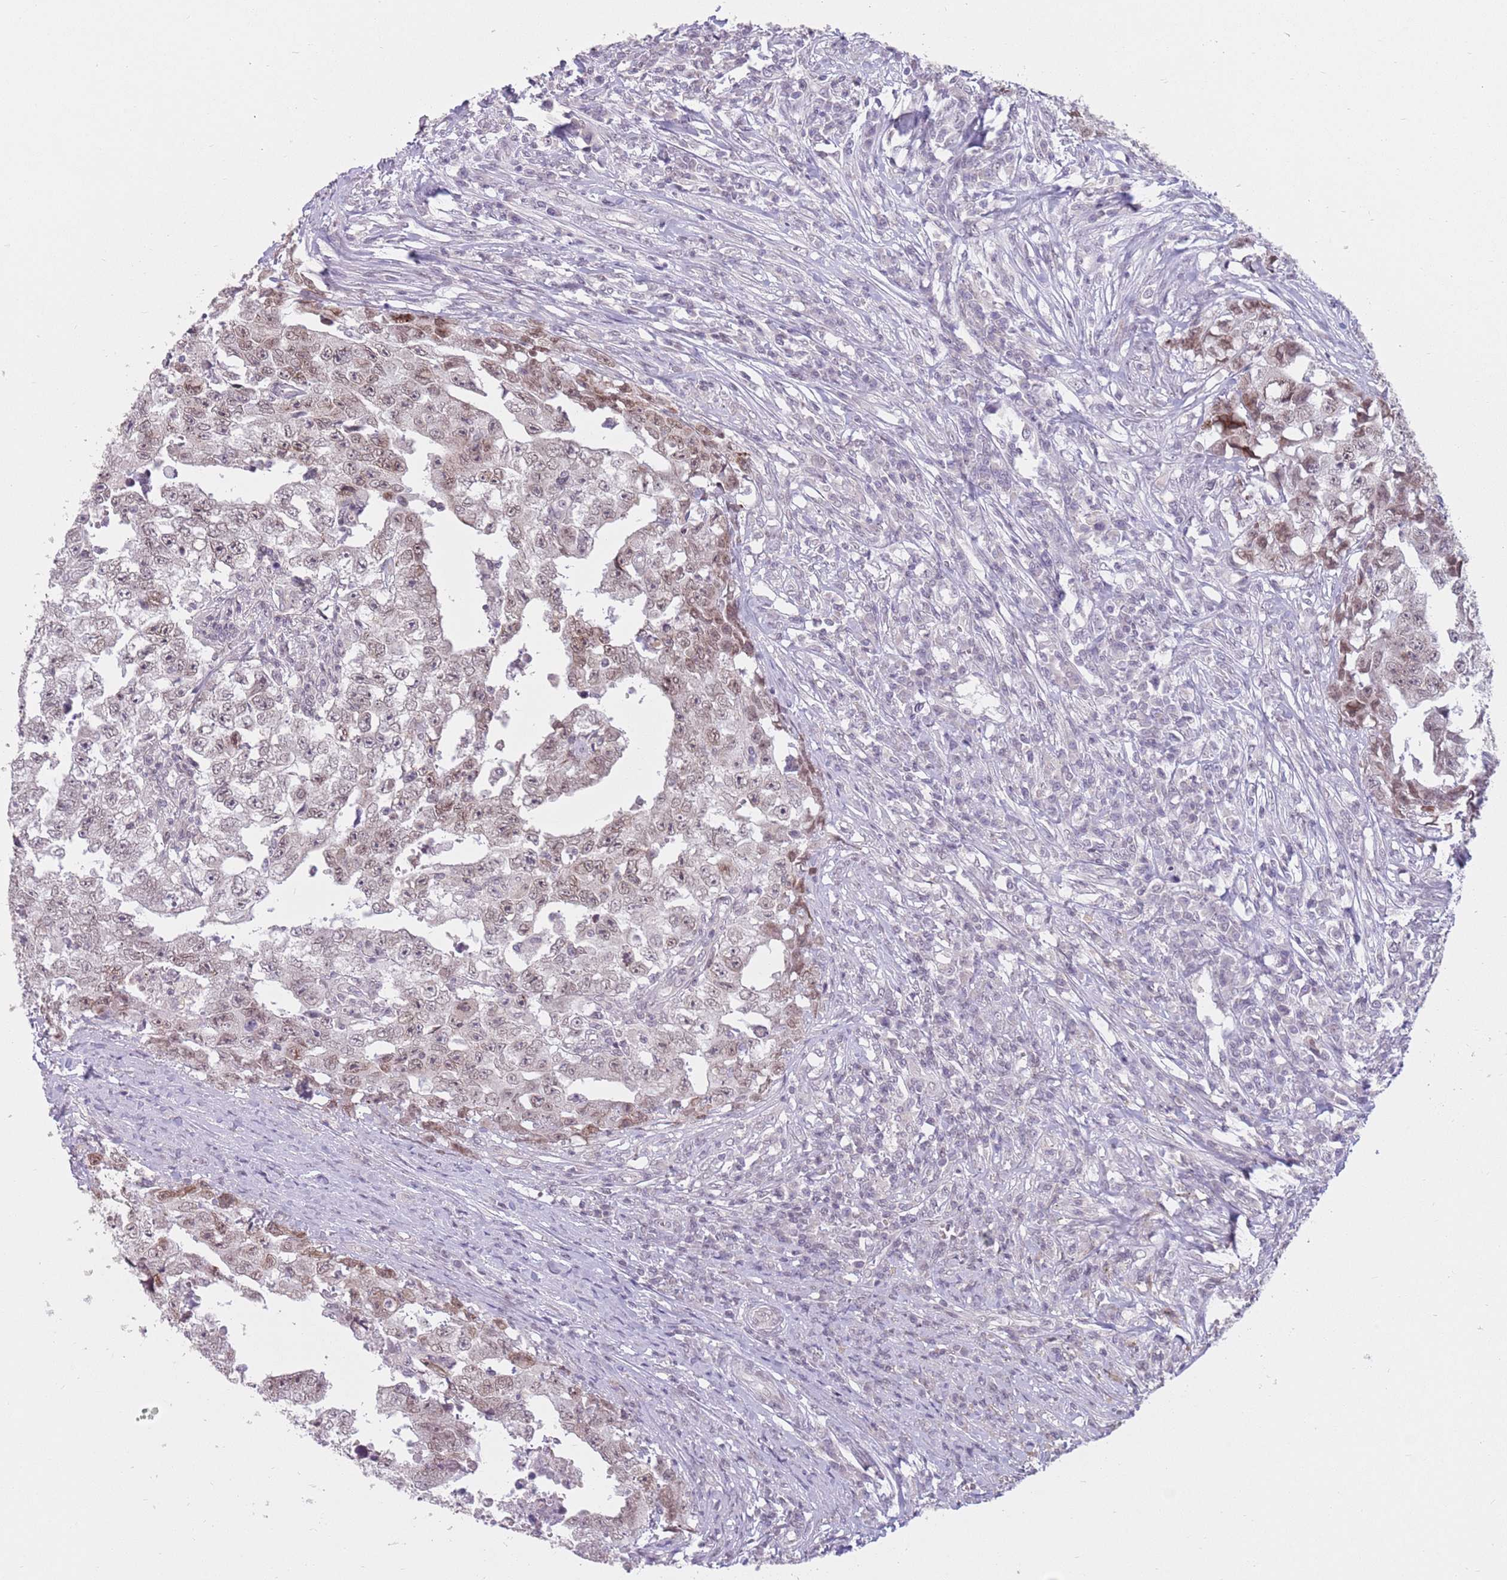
{"staining": {"intensity": "moderate", "quantity": "<25%", "location": "nuclear"}, "tissue": "testis cancer", "cell_type": "Tumor cells", "image_type": "cancer", "snomed": [{"axis": "morphology", "description": "Carcinoma, Embryonal, NOS"}, {"axis": "topography", "description": "Testis"}], "caption": "Immunohistochemistry (IHC) staining of testis cancer (embryonal carcinoma), which exhibits low levels of moderate nuclear staining in about <25% of tumor cells indicating moderate nuclear protein positivity. The staining was performed using DAB (3,3'-diaminobenzidine) (brown) for protein detection and nuclei were counterstained in hematoxylin (blue).", "gene": "ZNF574", "patient": {"sex": "male", "age": 25}}